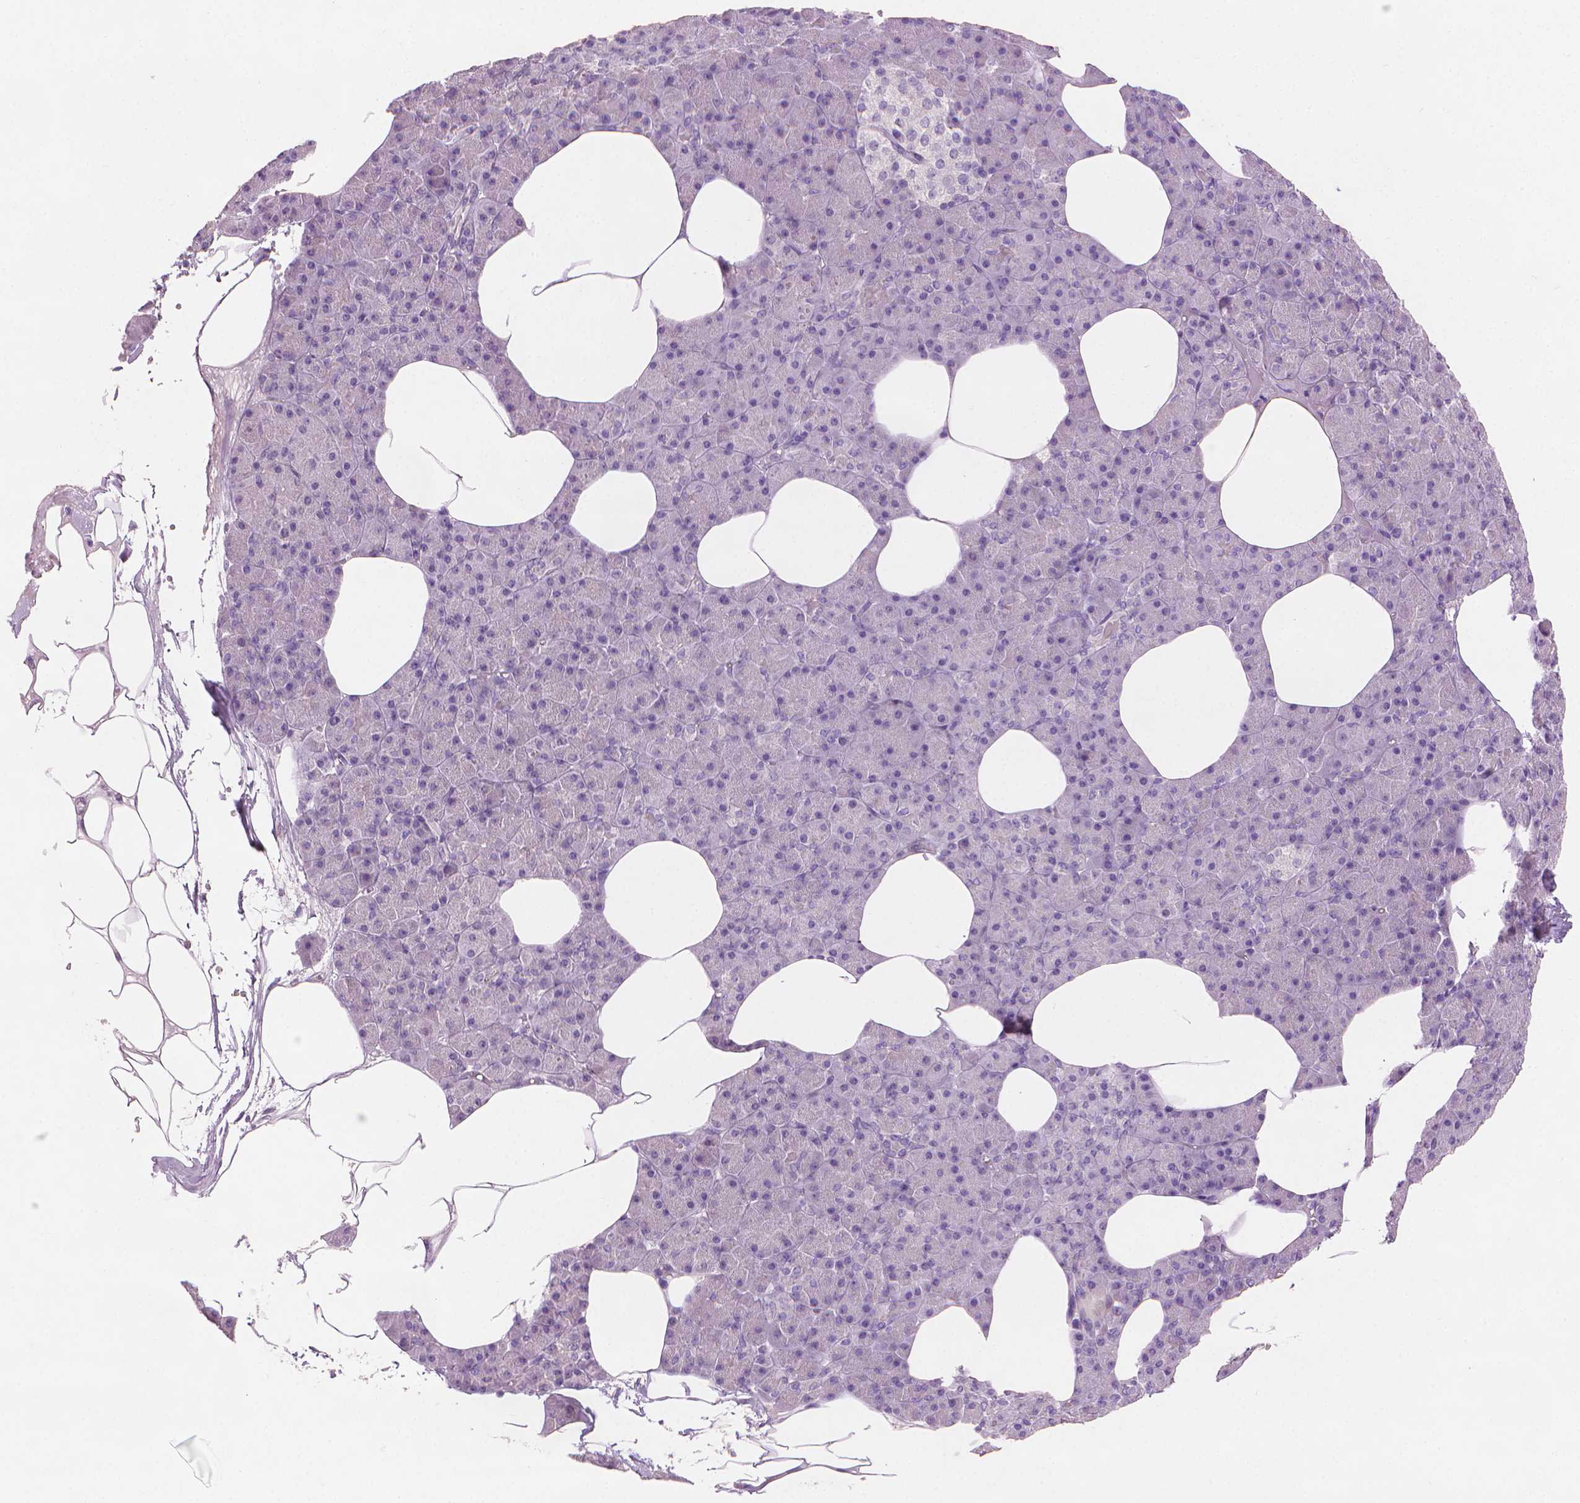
{"staining": {"intensity": "negative", "quantity": "none", "location": "none"}, "tissue": "pancreas", "cell_type": "Exocrine glandular cells", "image_type": "normal", "snomed": [{"axis": "morphology", "description": "Normal tissue, NOS"}, {"axis": "topography", "description": "Pancreas"}], "caption": "This is a image of immunohistochemistry (IHC) staining of benign pancreas, which shows no expression in exocrine glandular cells.", "gene": "MLANA", "patient": {"sex": "female", "age": 45}}